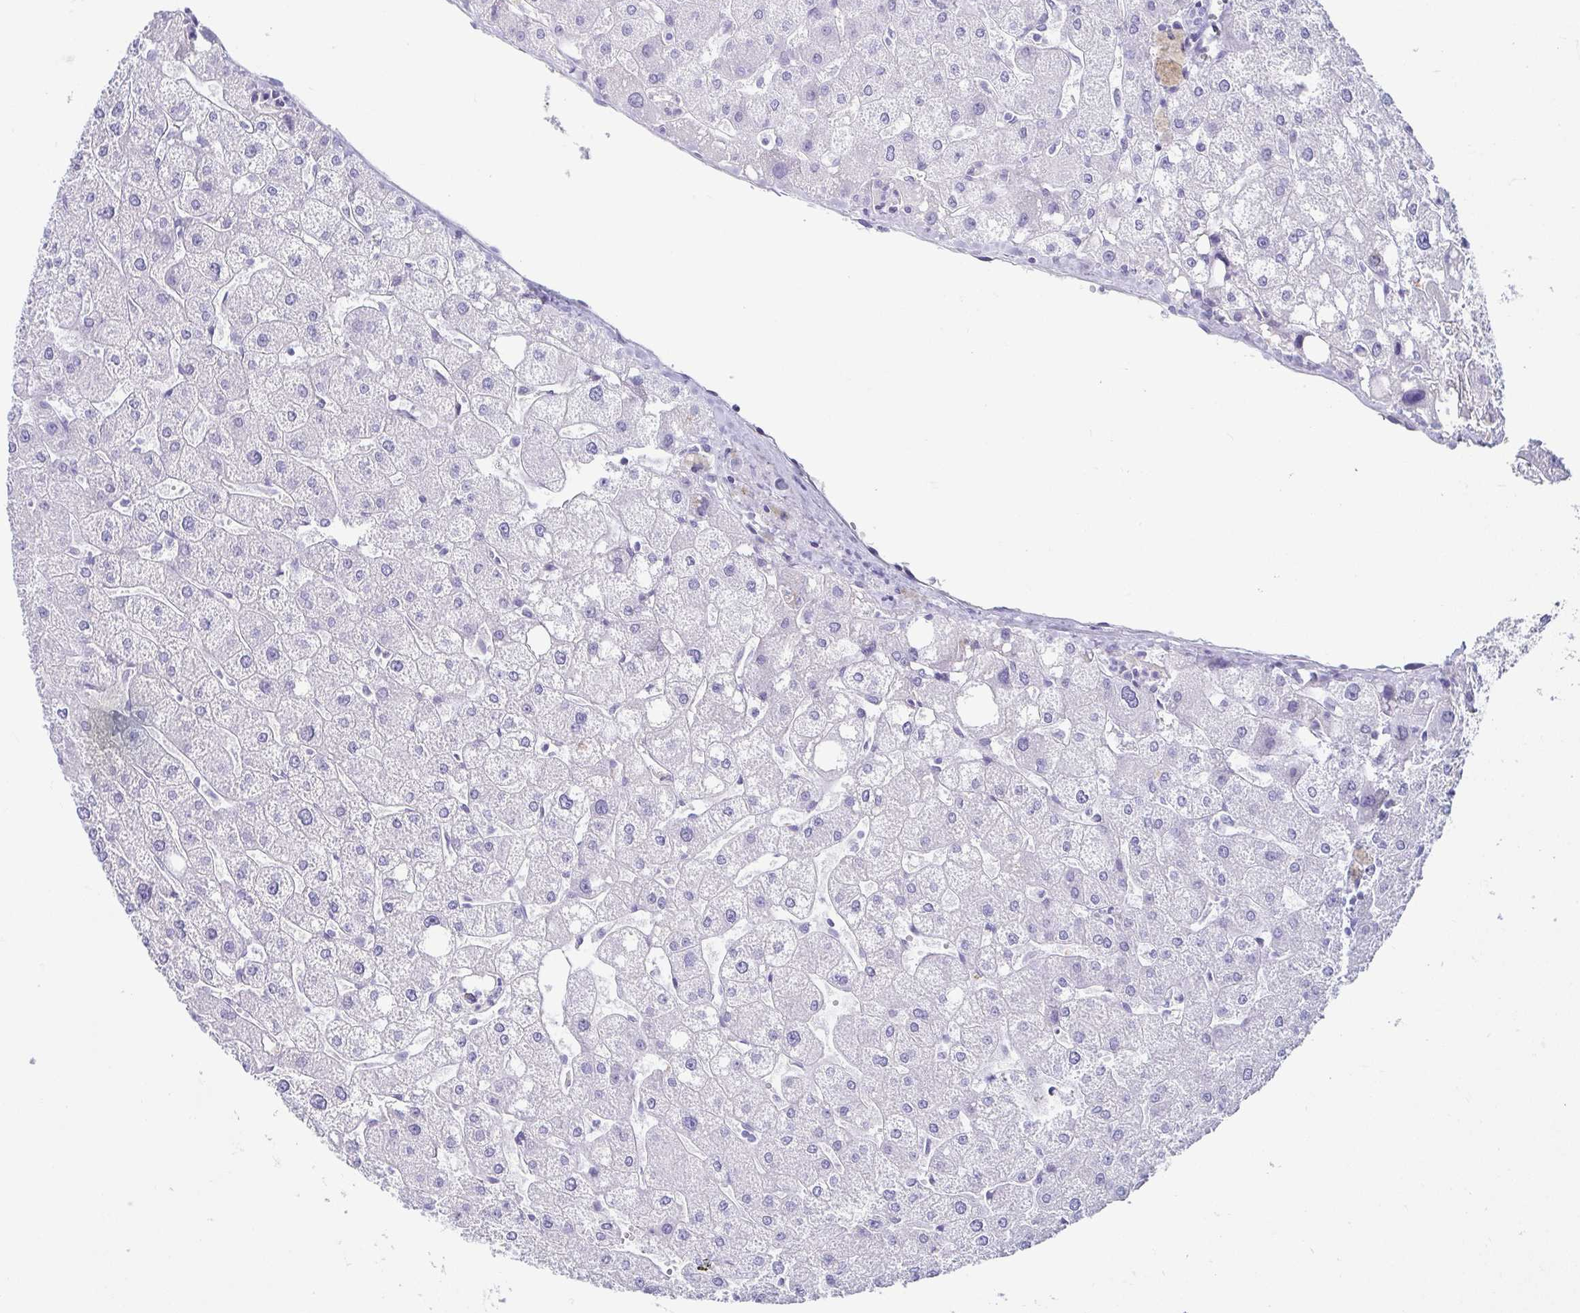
{"staining": {"intensity": "negative", "quantity": "none", "location": "none"}, "tissue": "liver", "cell_type": "Cholangiocytes", "image_type": "normal", "snomed": [{"axis": "morphology", "description": "Normal tissue, NOS"}, {"axis": "topography", "description": "Liver"}], "caption": "Micrograph shows no protein expression in cholangiocytes of benign liver. Brightfield microscopy of IHC stained with DAB (brown) and hematoxylin (blue), captured at high magnification.", "gene": "CD164L2", "patient": {"sex": "male", "age": 67}}